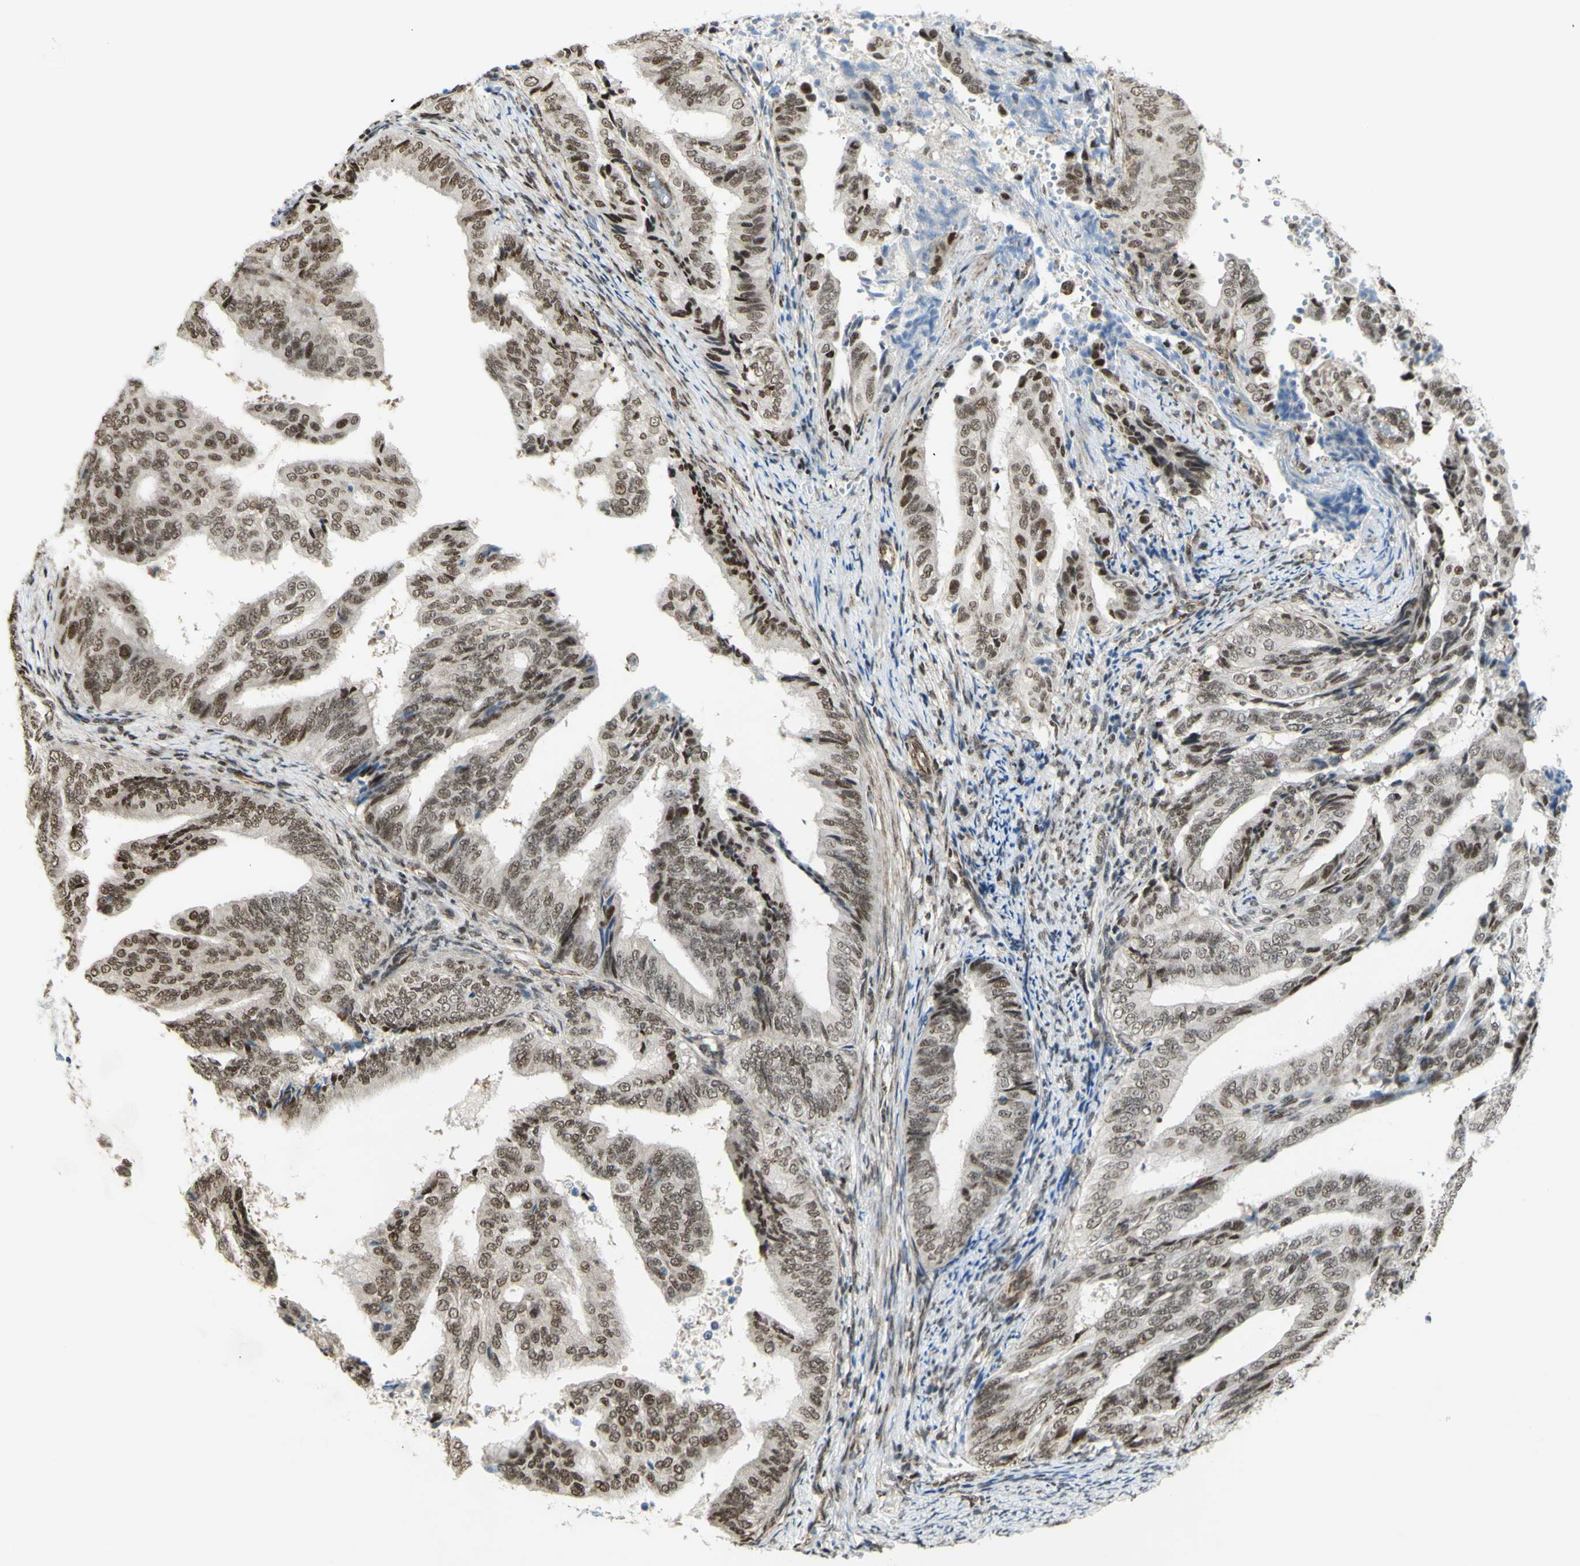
{"staining": {"intensity": "weak", "quantity": ">75%", "location": "nuclear"}, "tissue": "endometrial cancer", "cell_type": "Tumor cells", "image_type": "cancer", "snomed": [{"axis": "morphology", "description": "Adenocarcinoma, NOS"}, {"axis": "topography", "description": "Endometrium"}], "caption": "This is a photomicrograph of immunohistochemistry (IHC) staining of endometrial adenocarcinoma, which shows weak expression in the nuclear of tumor cells.", "gene": "ZMYM6", "patient": {"sex": "female", "age": 58}}